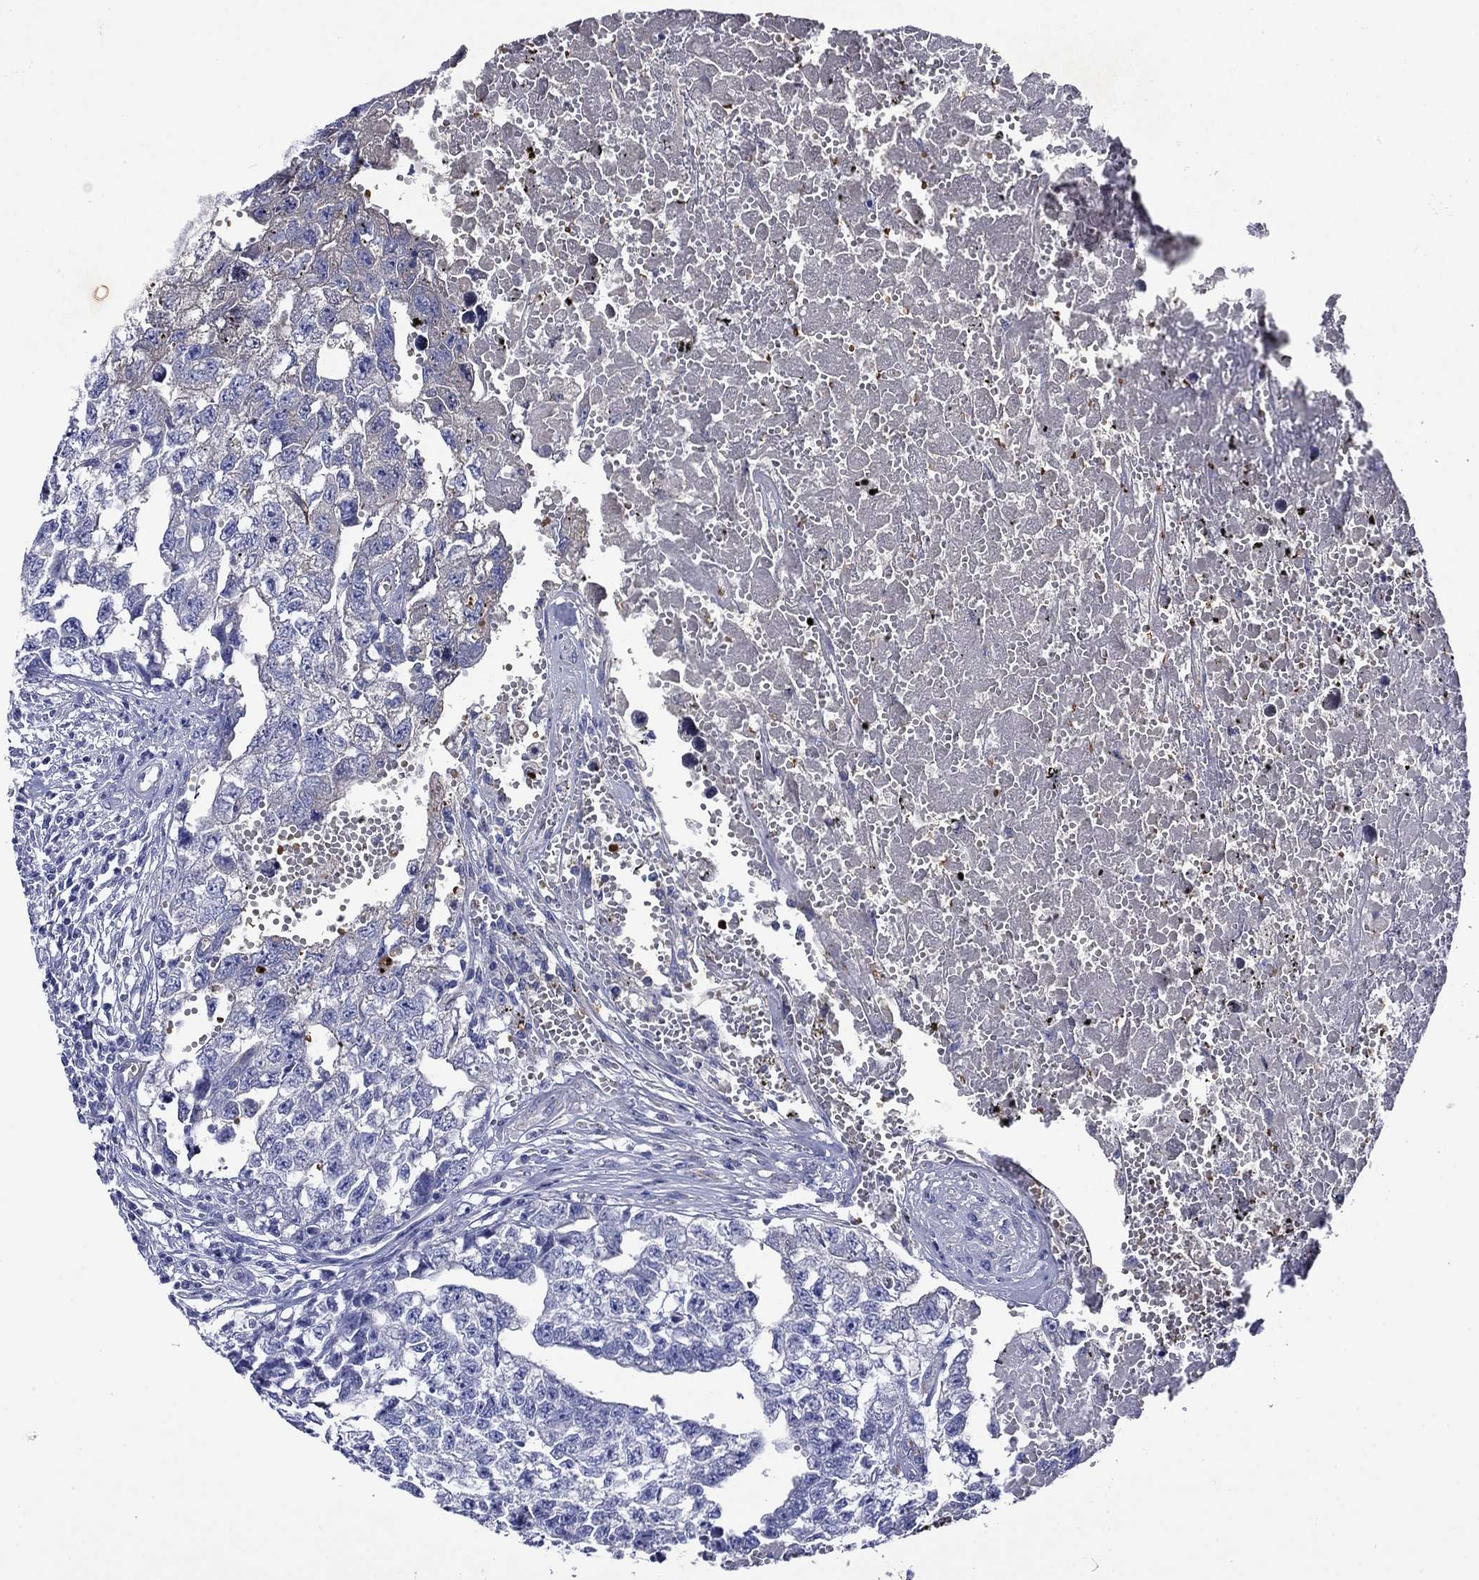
{"staining": {"intensity": "negative", "quantity": "none", "location": "none"}, "tissue": "testis cancer", "cell_type": "Tumor cells", "image_type": "cancer", "snomed": [{"axis": "morphology", "description": "Seminoma, NOS"}, {"axis": "morphology", "description": "Carcinoma, Embryonal, NOS"}, {"axis": "topography", "description": "Testis"}], "caption": "Image shows no significant protein staining in tumor cells of testis cancer.", "gene": "ROM1", "patient": {"sex": "male", "age": 22}}